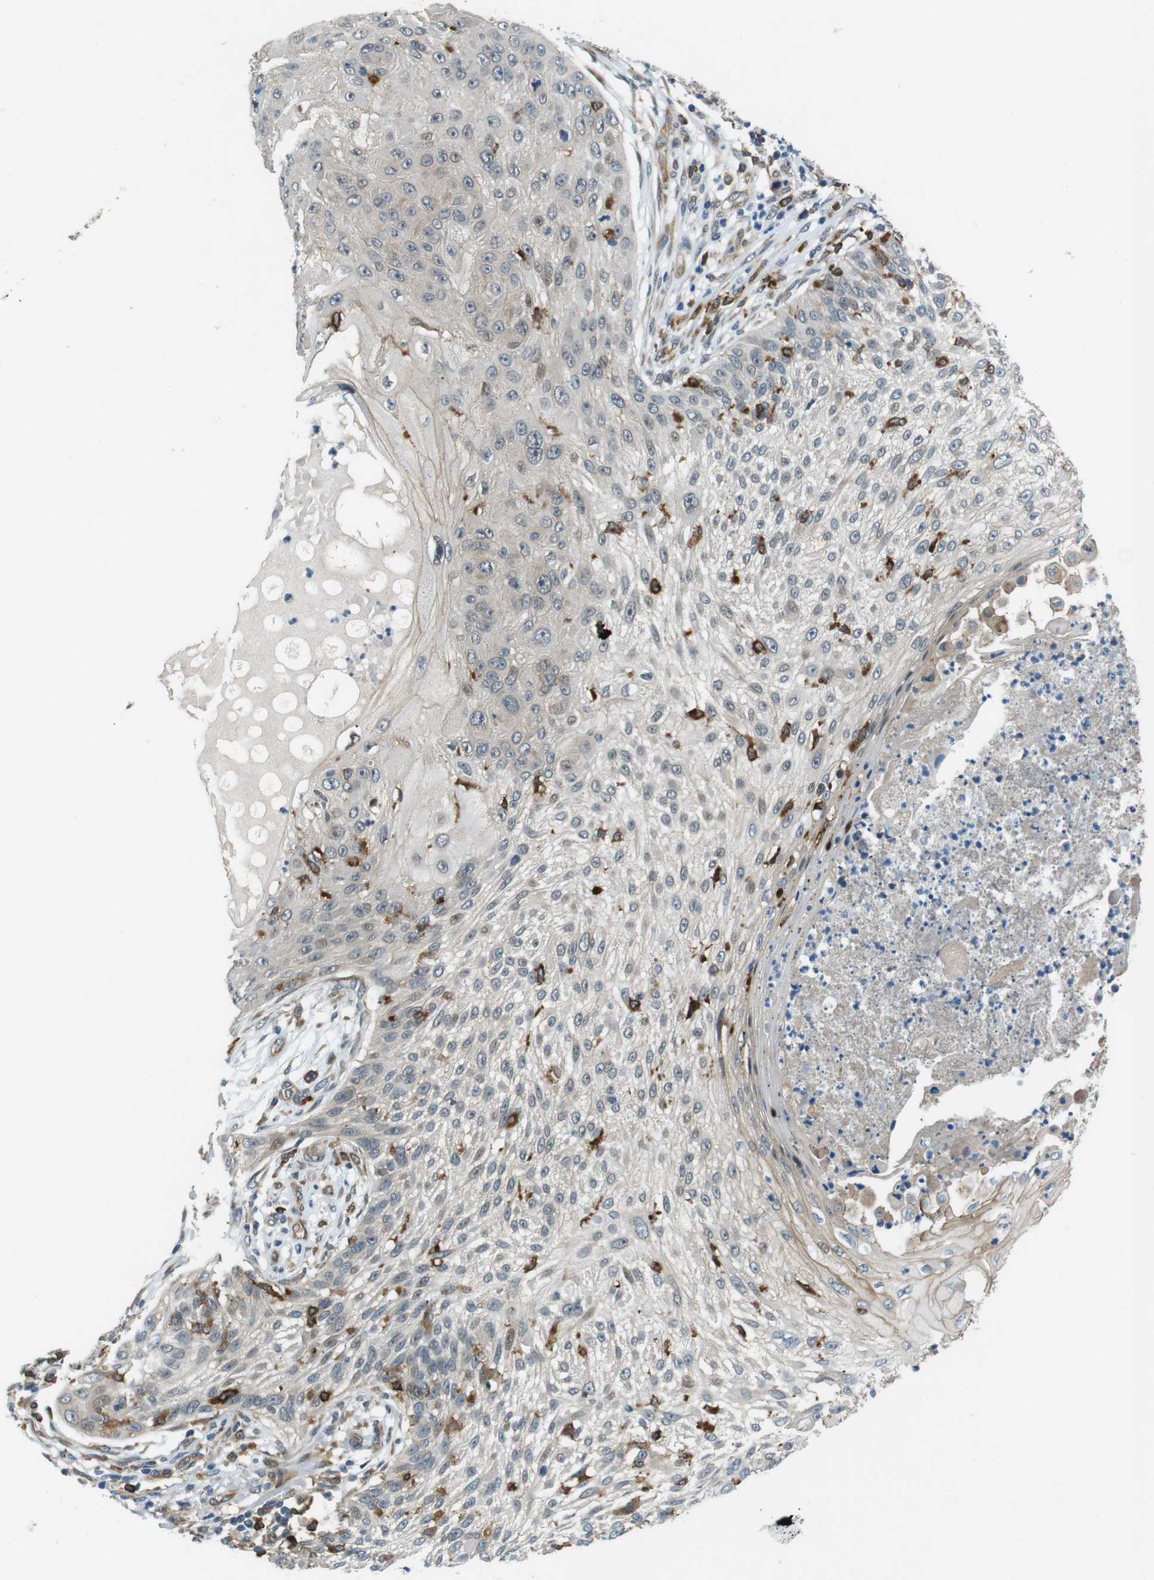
{"staining": {"intensity": "strong", "quantity": "<25%", "location": "cytoplasmic/membranous"}, "tissue": "skin cancer", "cell_type": "Tumor cells", "image_type": "cancer", "snomed": [{"axis": "morphology", "description": "Squamous cell carcinoma, NOS"}, {"axis": "topography", "description": "Skin"}], "caption": "Squamous cell carcinoma (skin) stained with IHC displays strong cytoplasmic/membranous staining in about <25% of tumor cells.", "gene": "PALD1", "patient": {"sex": "female", "age": 80}}